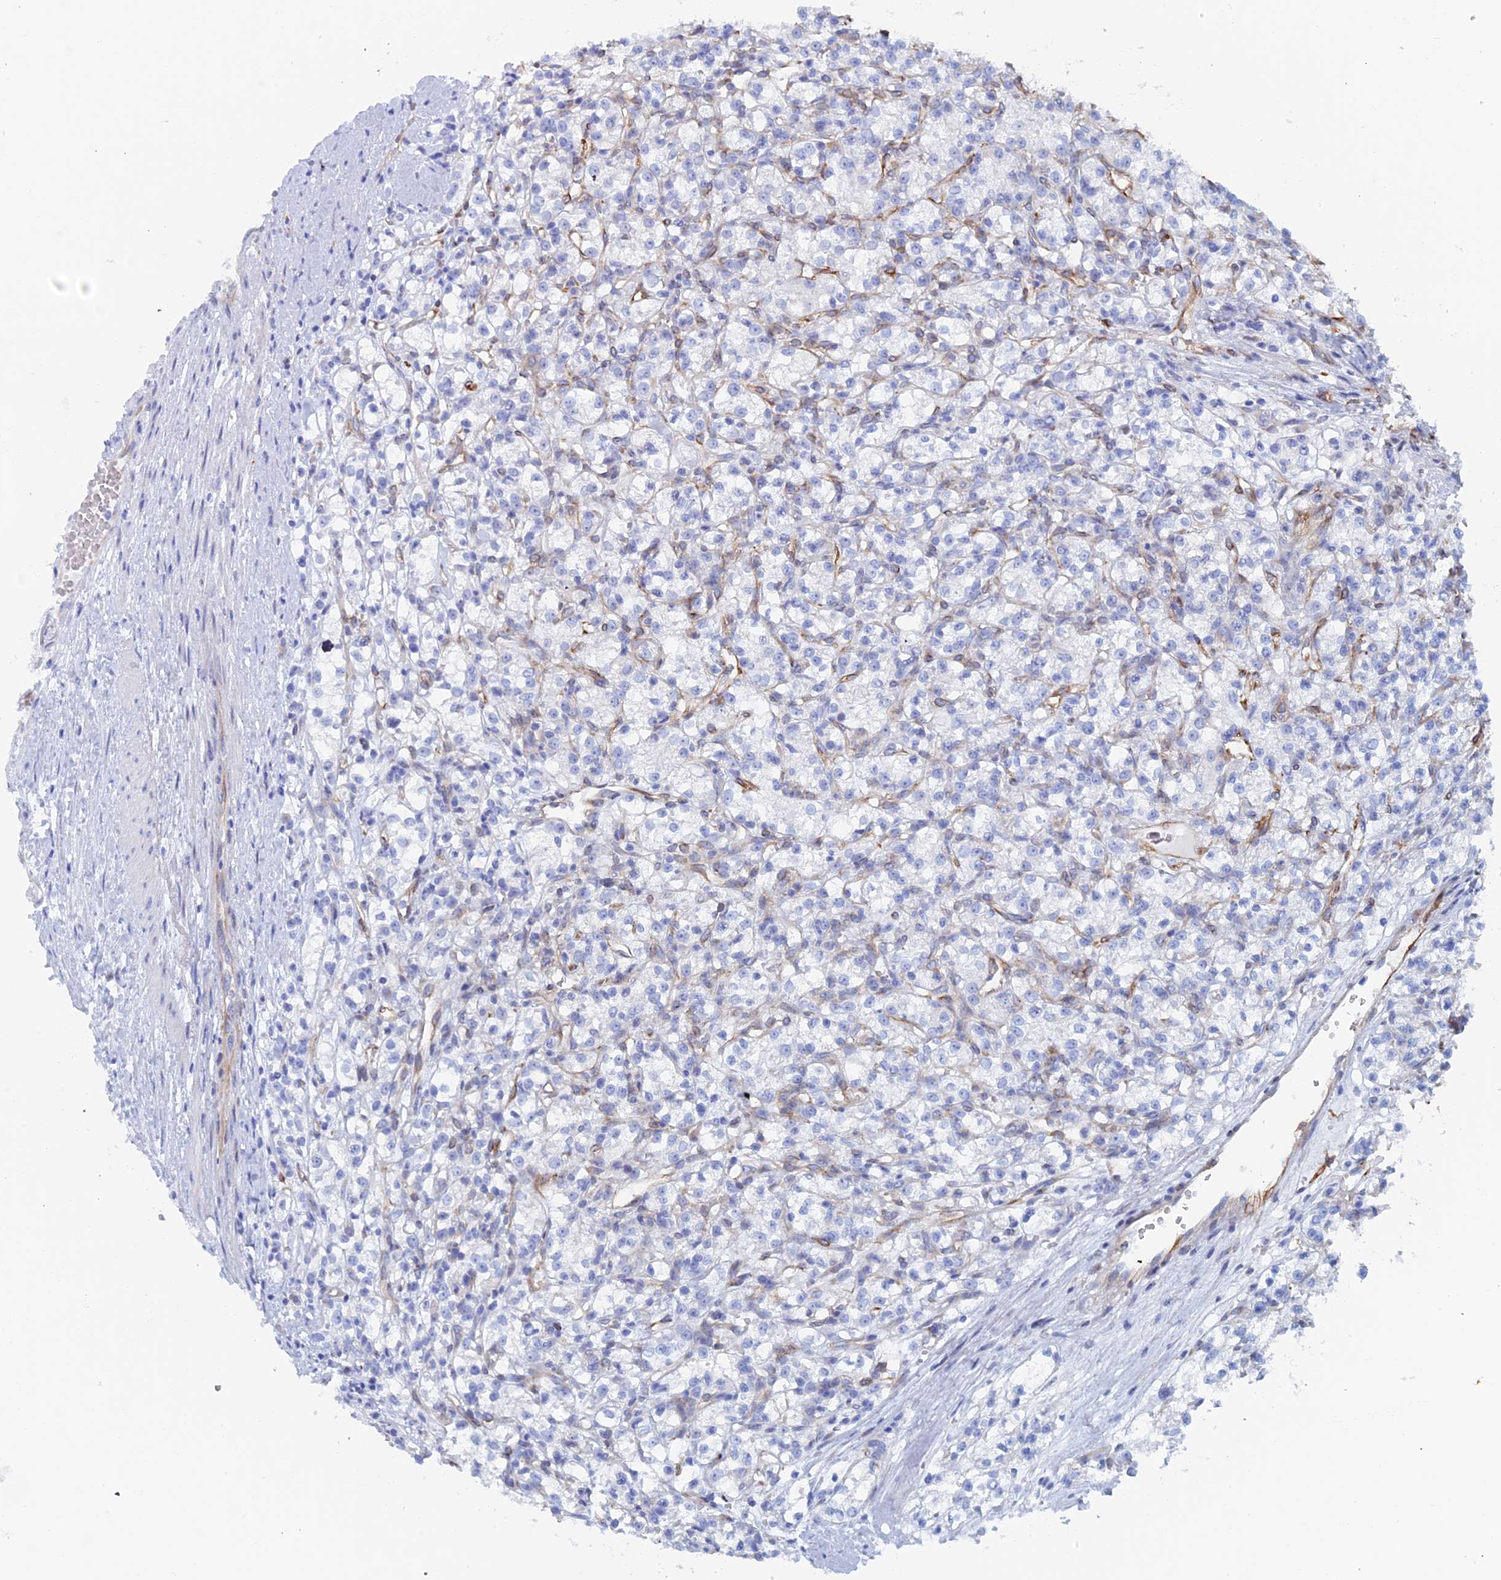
{"staining": {"intensity": "negative", "quantity": "none", "location": "none"}, "tissue": "renal cancer", "cell_type": "Tumor cells", "image_type": "cancer", "snomed": [{"axis": "morphology", "description": "Adenocarcinoma, NOS"}, {"axis": "topography", "description": "Kidney"}], "caption": "This micrograph is of renal cancer (adenocarcinoma) stained with immunohistochemistry (IHC) to label a protein in brown with the nuclei are counter-stained blue. There is no expression in tumor cells.", "gene": "COG7", "patient": {"sex": "female", "age": 59}}